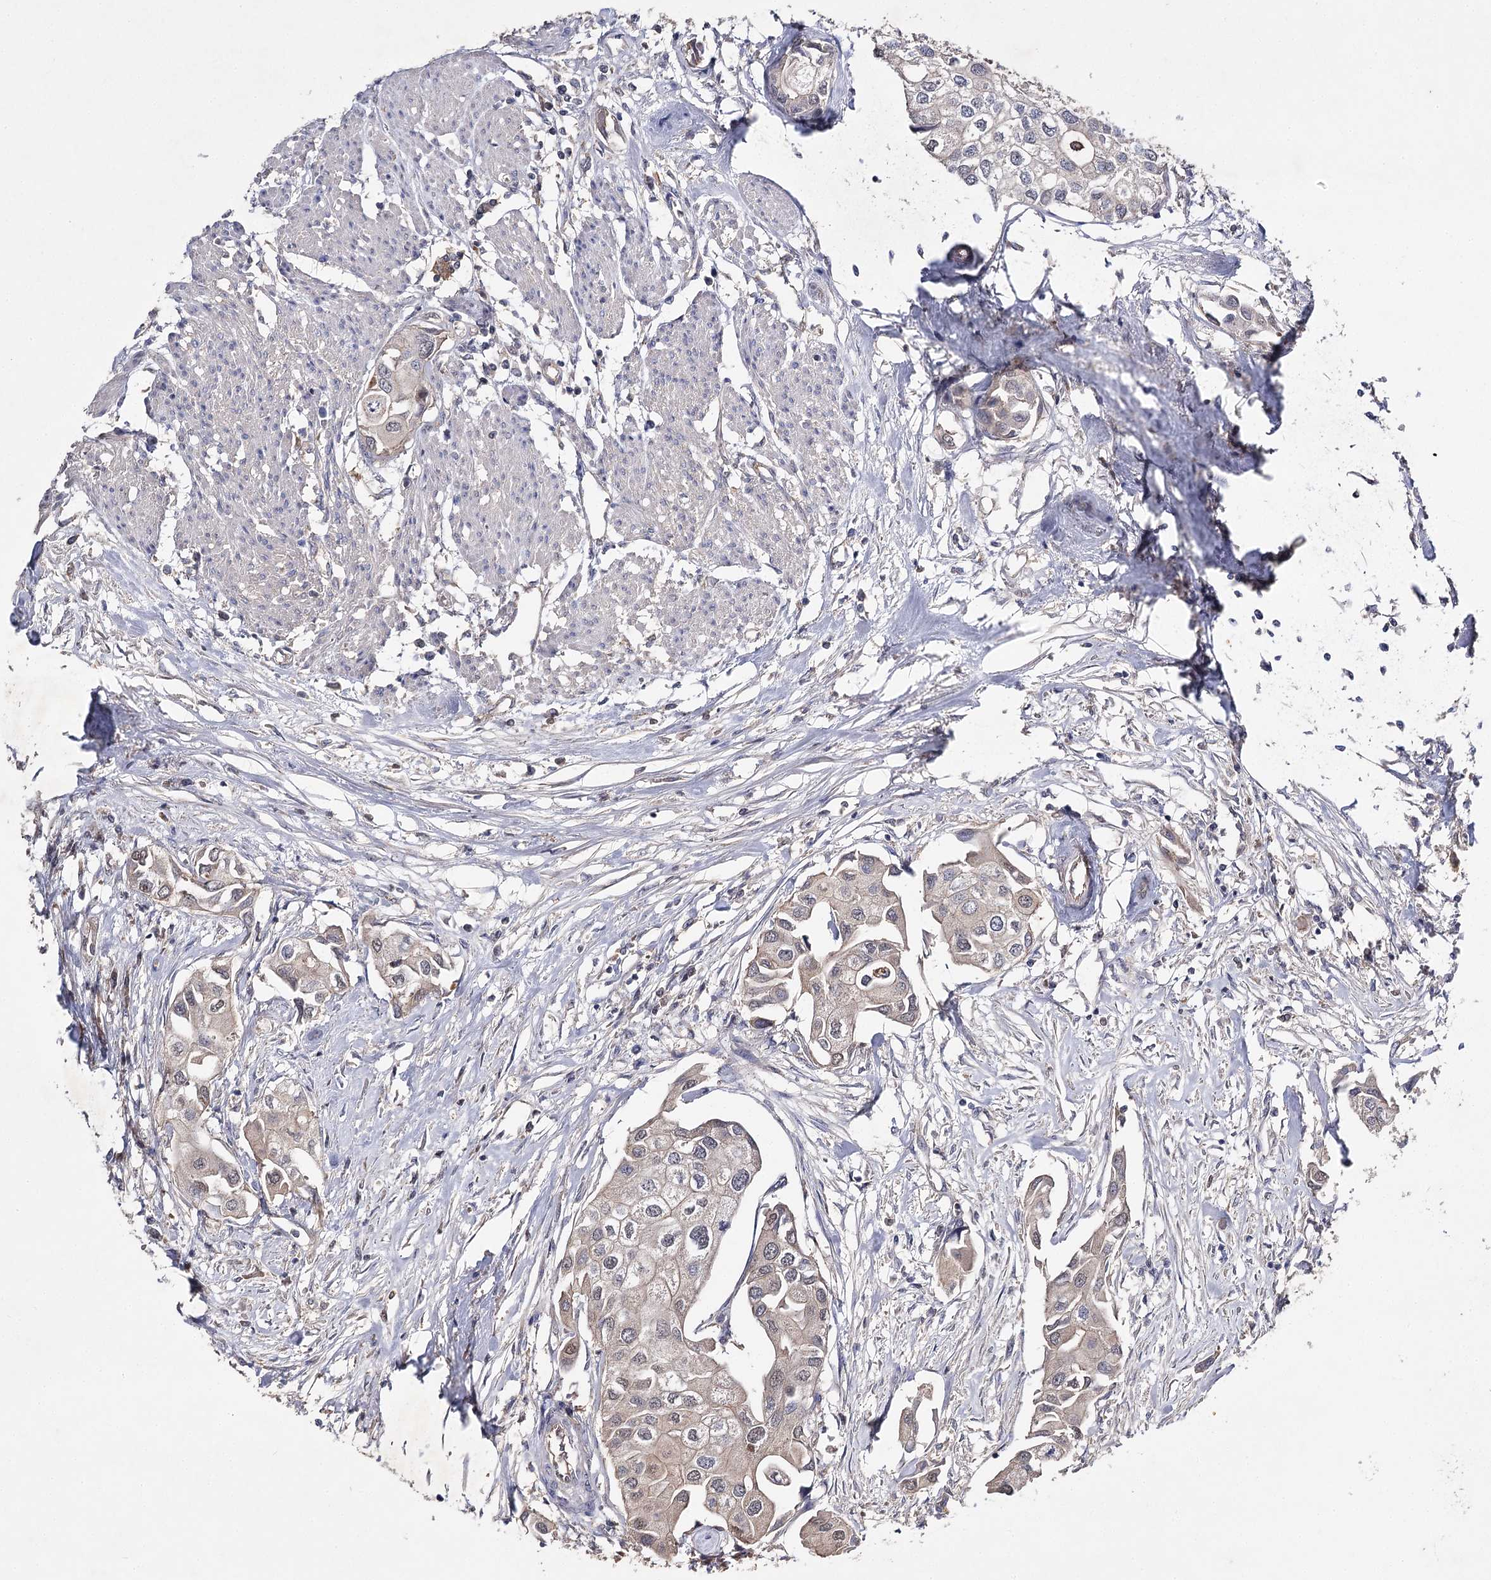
{"staining": {"intensity": "weak", "quantity": "<25%", "location": "cytoplasmic/membranous"}, "tissue": "urothelial cancer", "cell_type": "Tumor cells", "image_type": "cancer", "snomed": [{"axis": "morphology", "description": "Urothelial carcinoma, High grade"}, {"axis": "topography", "description": "Urinary bladder"}], "caption": "Immunohistochemical staining of high-grade urothelial carcinoma displays no significant staining in tumor cells.", "gene": "BCR", "patient": {"sex": "male", "age": 64}}